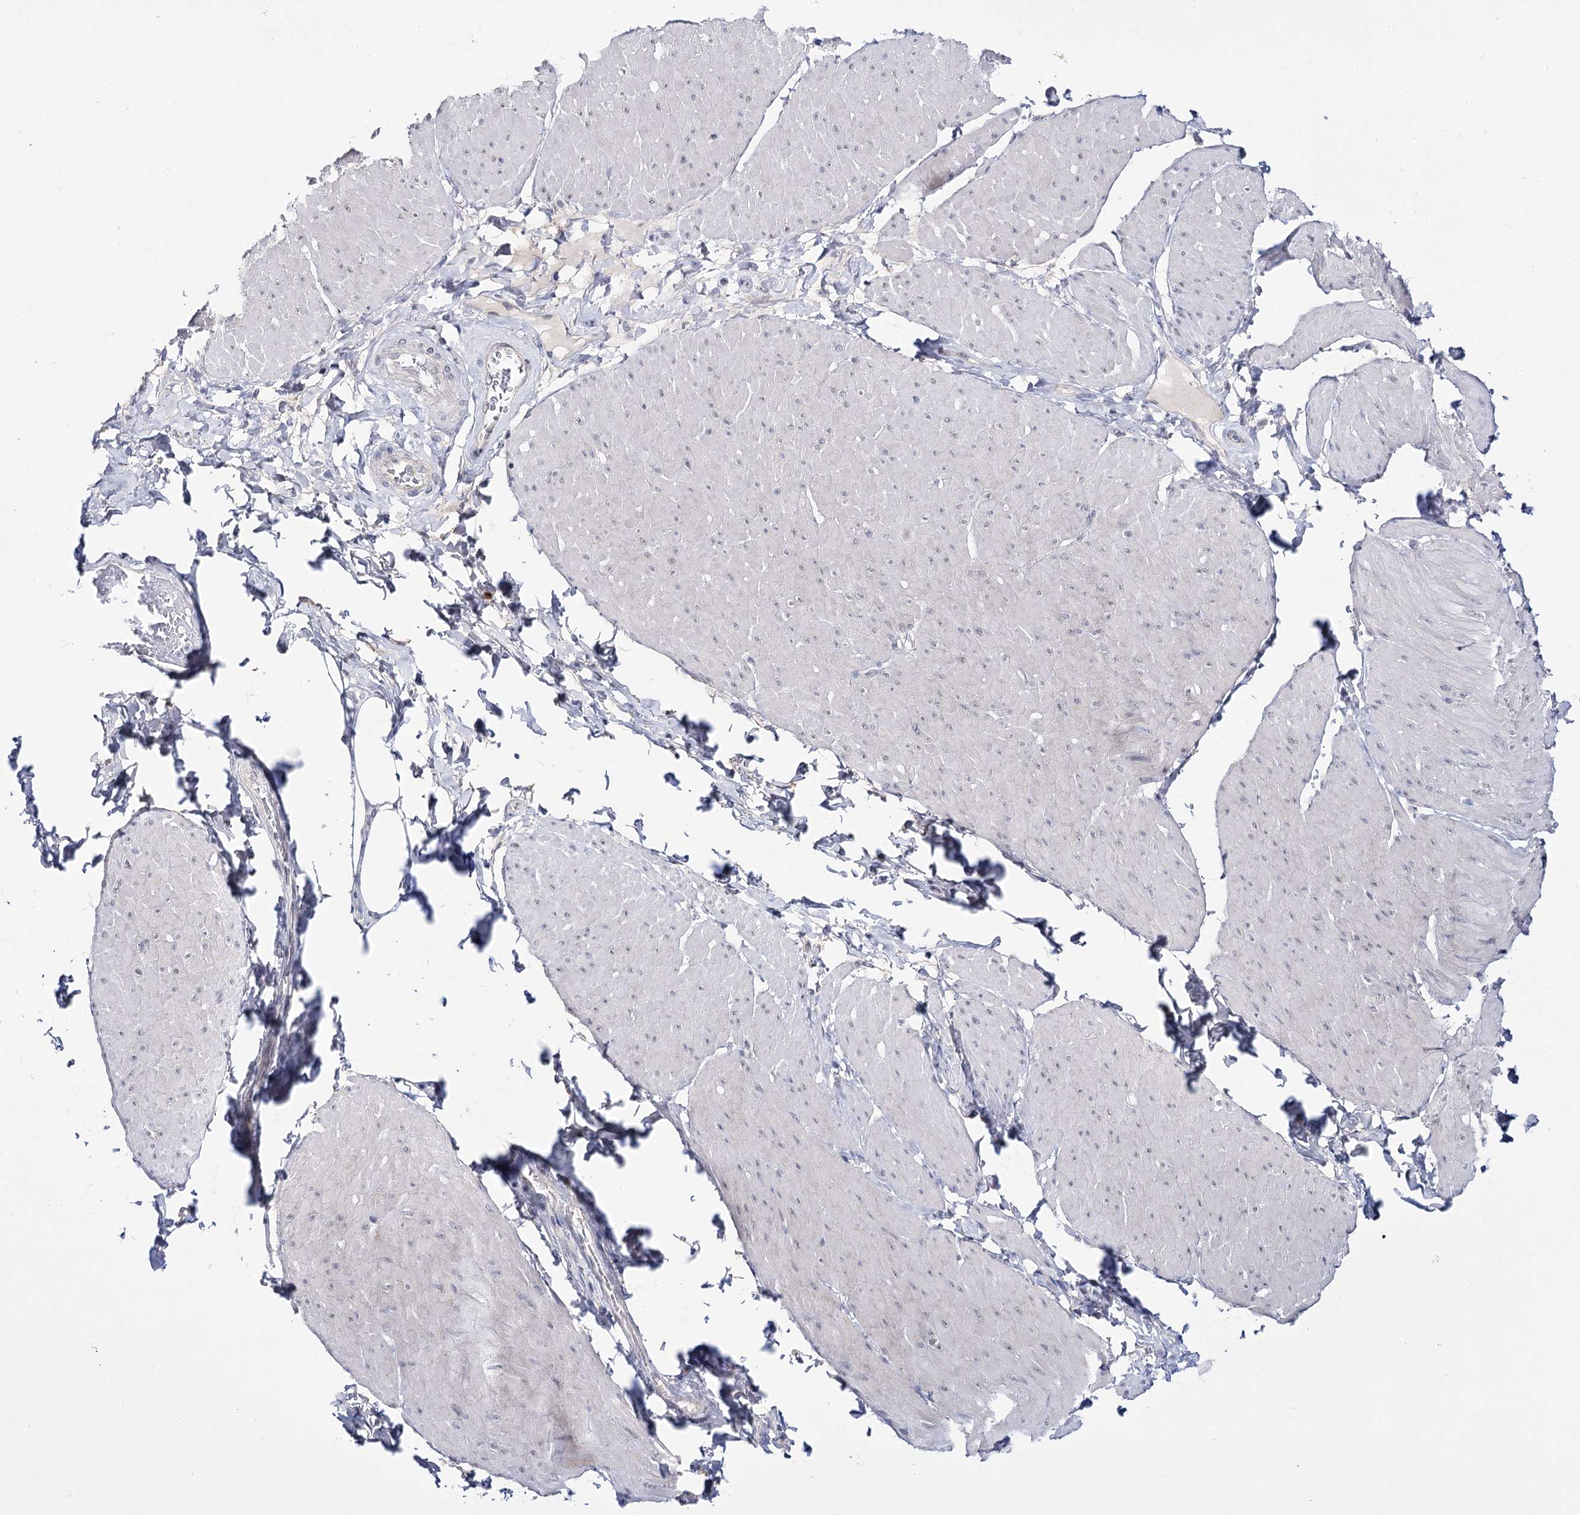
{"staining": {"intensity": "negative", "quantity": "none", "location": "none"}, "tissue": "smooth muscle", "cell_type": "Smooth muscle cells", "image_type": "normal", "snomed": [{"axis": "morphology", "description": "Urothelial carcinoma, High grade"}, {"axis": "topography", "description": "Urinary bladder"}], "caption": "This is an immunohistochemistry (IHC) photomicrograph of benign smooth muscle. There is no staining in smooth muscle cells.", "gene": "ATP10B", "patient": {"sex": "male", "age": 46}}